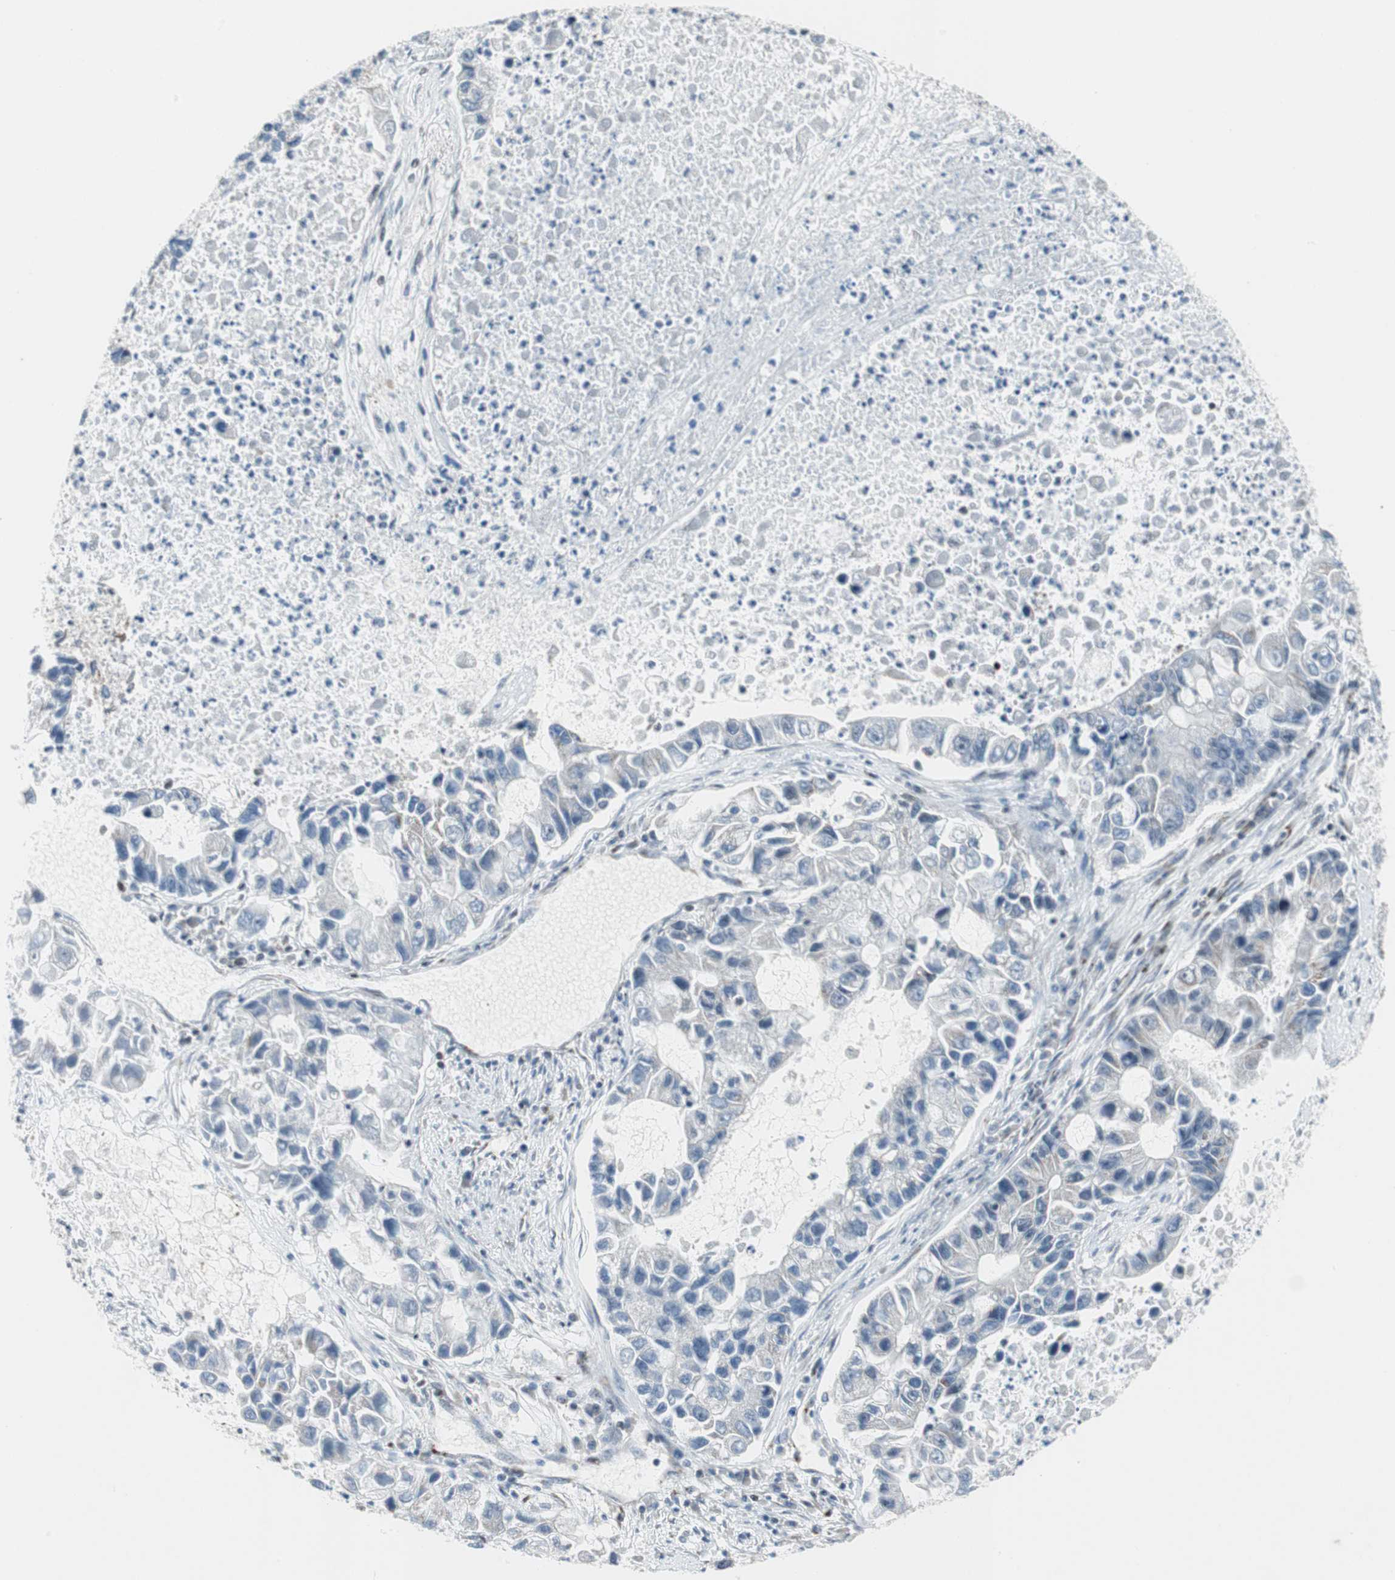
{"staining": {"intensity": "negative", "quantity": "none", "location": "none"}, "tissue": "lung cancer", "cell_type": "Tumor cells", "image_type": "cancer", "snomed": [{"axis": "morphology", "description": "Adenocarcinoma, NOS"}, {"axis": "topography", "description": "Lung"}], "caption": "Tumor cells show no significant protein staining in lung adenocarcinoma.", "gene": "RGS10", "patient": {"sex": "female", "age": 51}}